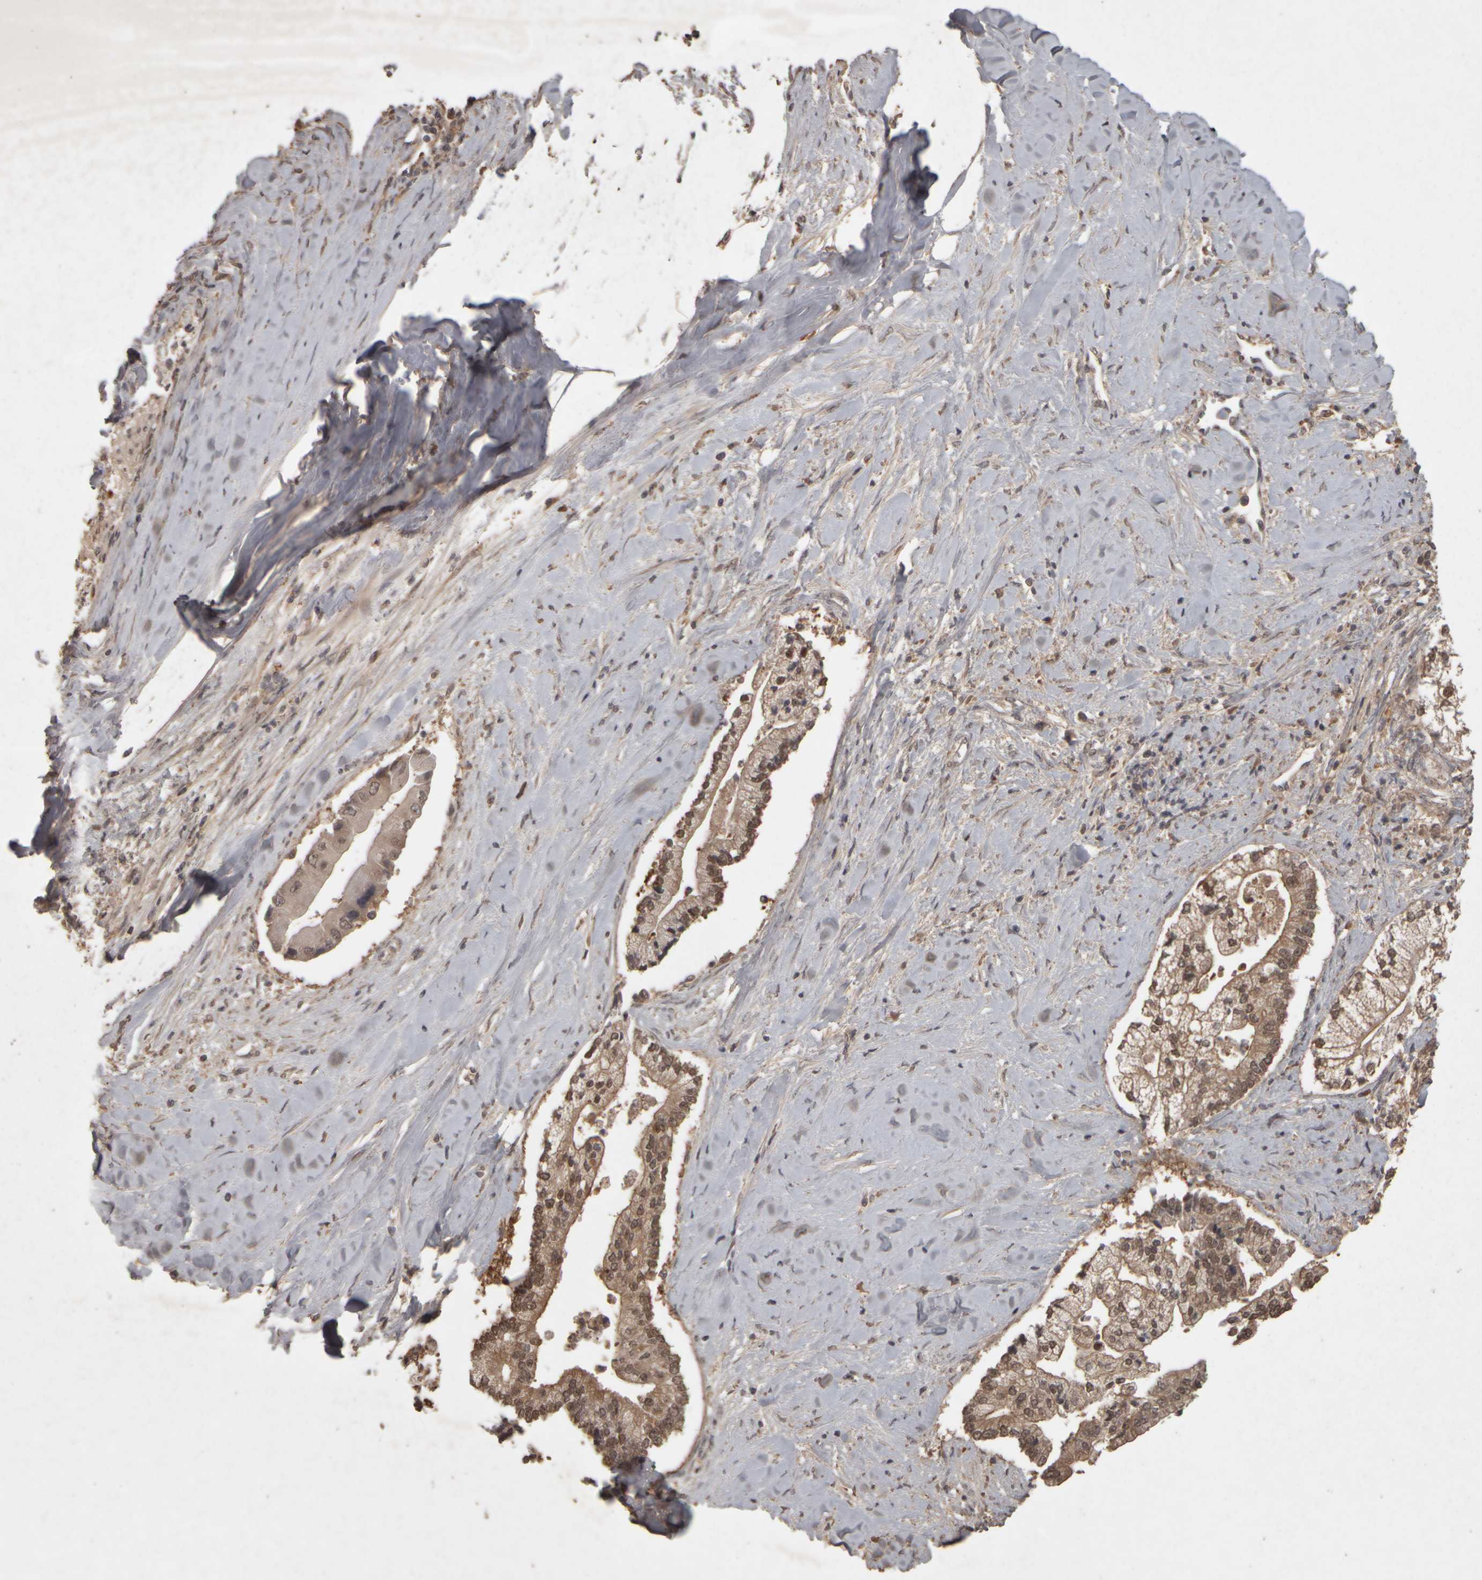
{"staining": {"intensity": "moderate", "quantity": ">75%", "location": "cytoplasmic/membranous,nuclear"}, "tissue": "liver cancer", "cell_type": "Tumor cells", "image_type": "cancer", "snomed": [{"axis": "morphology", "description": "Cholangiocarcinoma"}, {"axis": "topography", "description": "Liver"}], "caption": "Liver cancer tissue displays moderate cytoplasmic/membranous and nuclear positivity in about >75% of tumor cells, visualized by immunohistochemistry. Ihc stains the protein of interest in brown and the nuclei are stained blue.", "gene": "ACO1", "patient": {"sex": "male", "age": 50}}